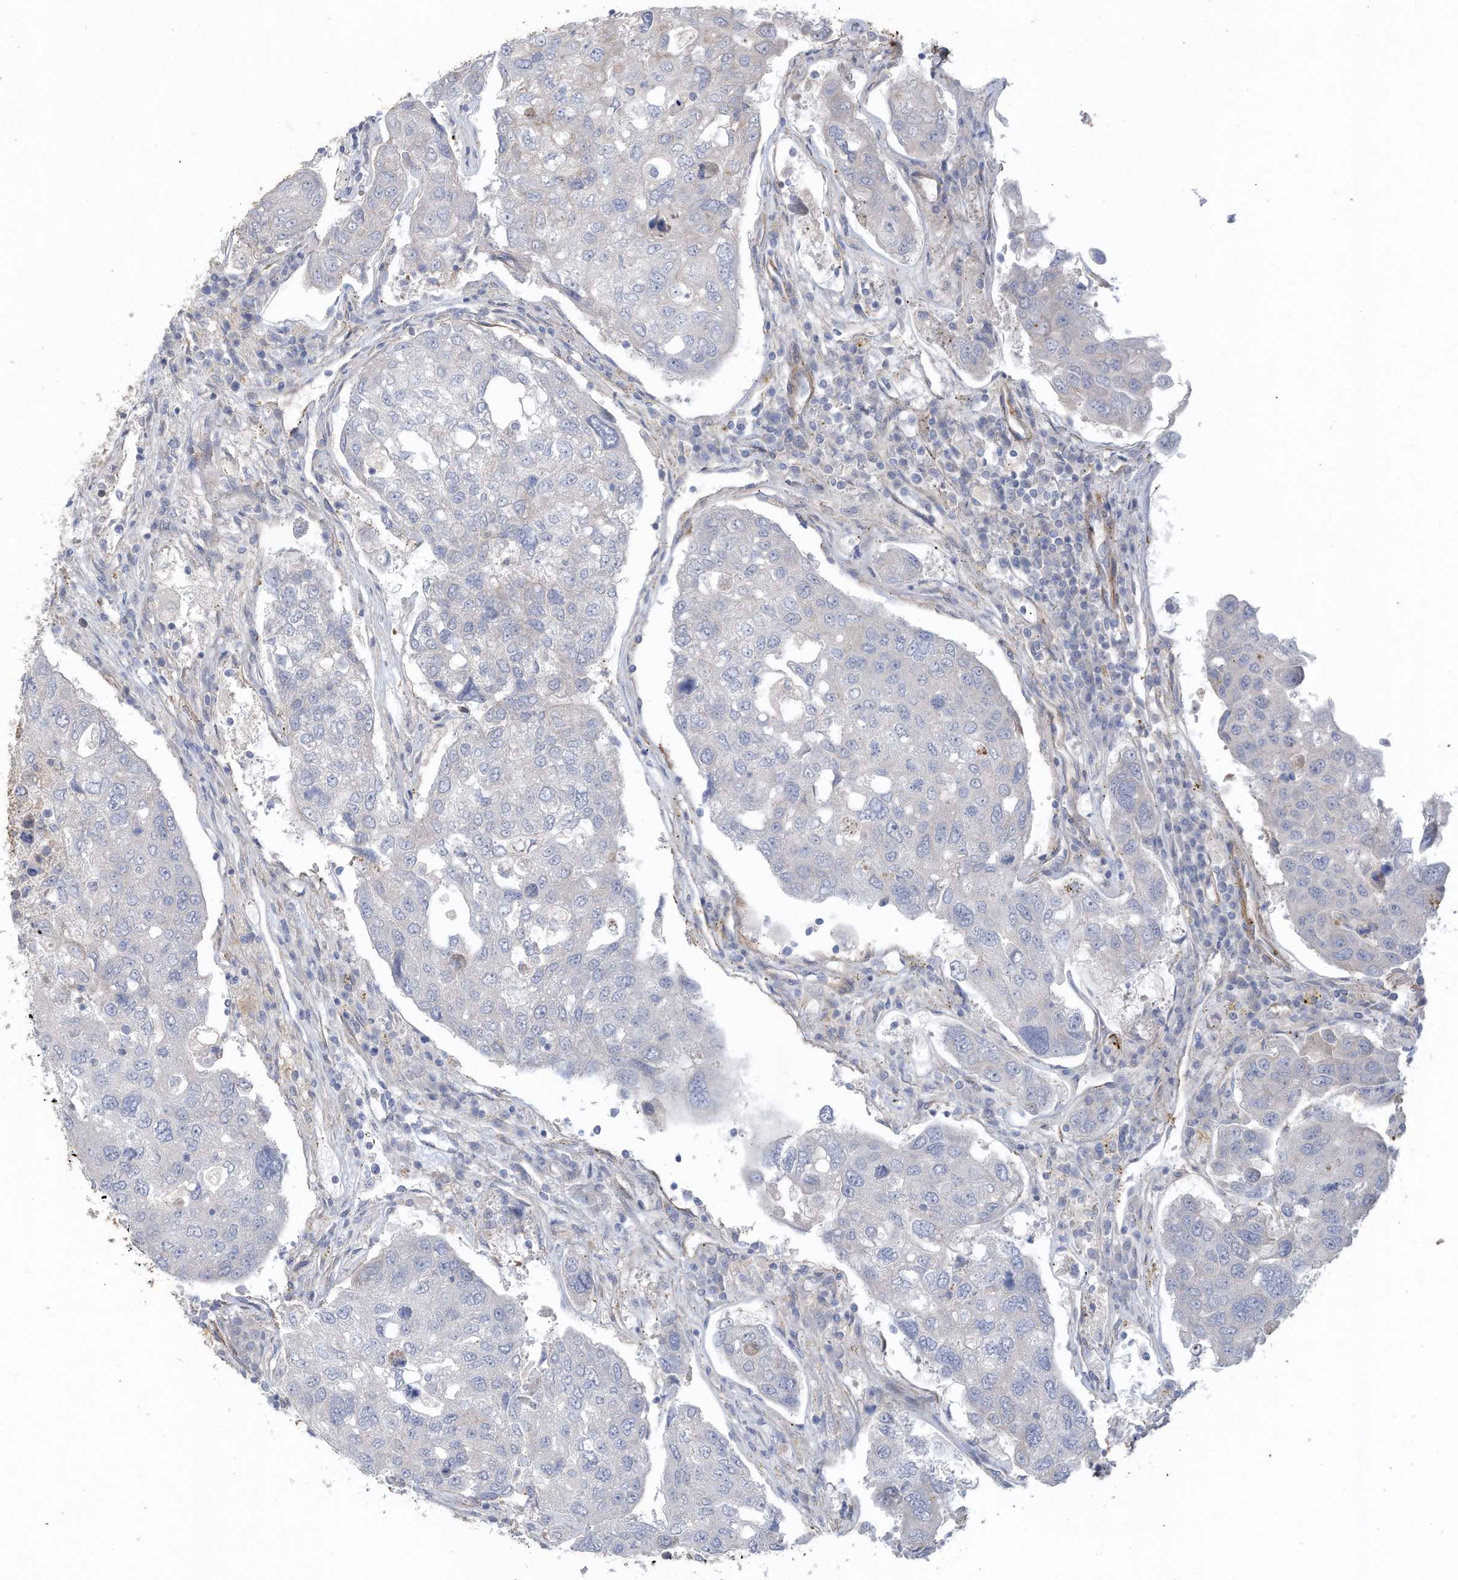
{"staining": {"intensity": "negative", "quantity": "none", "location": "none"}, "tissue": "urothelial cancer", "cell_type": "Tumor cells", "image_type": "cancer", "snomed": [{"axis": "morphology", "description": "Urothelial carcinoma, High grade"}, {"axis": "topography", "description": "Lymph node"}, {"axis": "topography", "description": "Urinary bladder"}], "caption": "This is a histopathology image of IHC staining of urothelial cancer, which shows no staining in tumor cells.", "gene": "SLC17A7", "patient": {"sex": "male", "age": 51}}